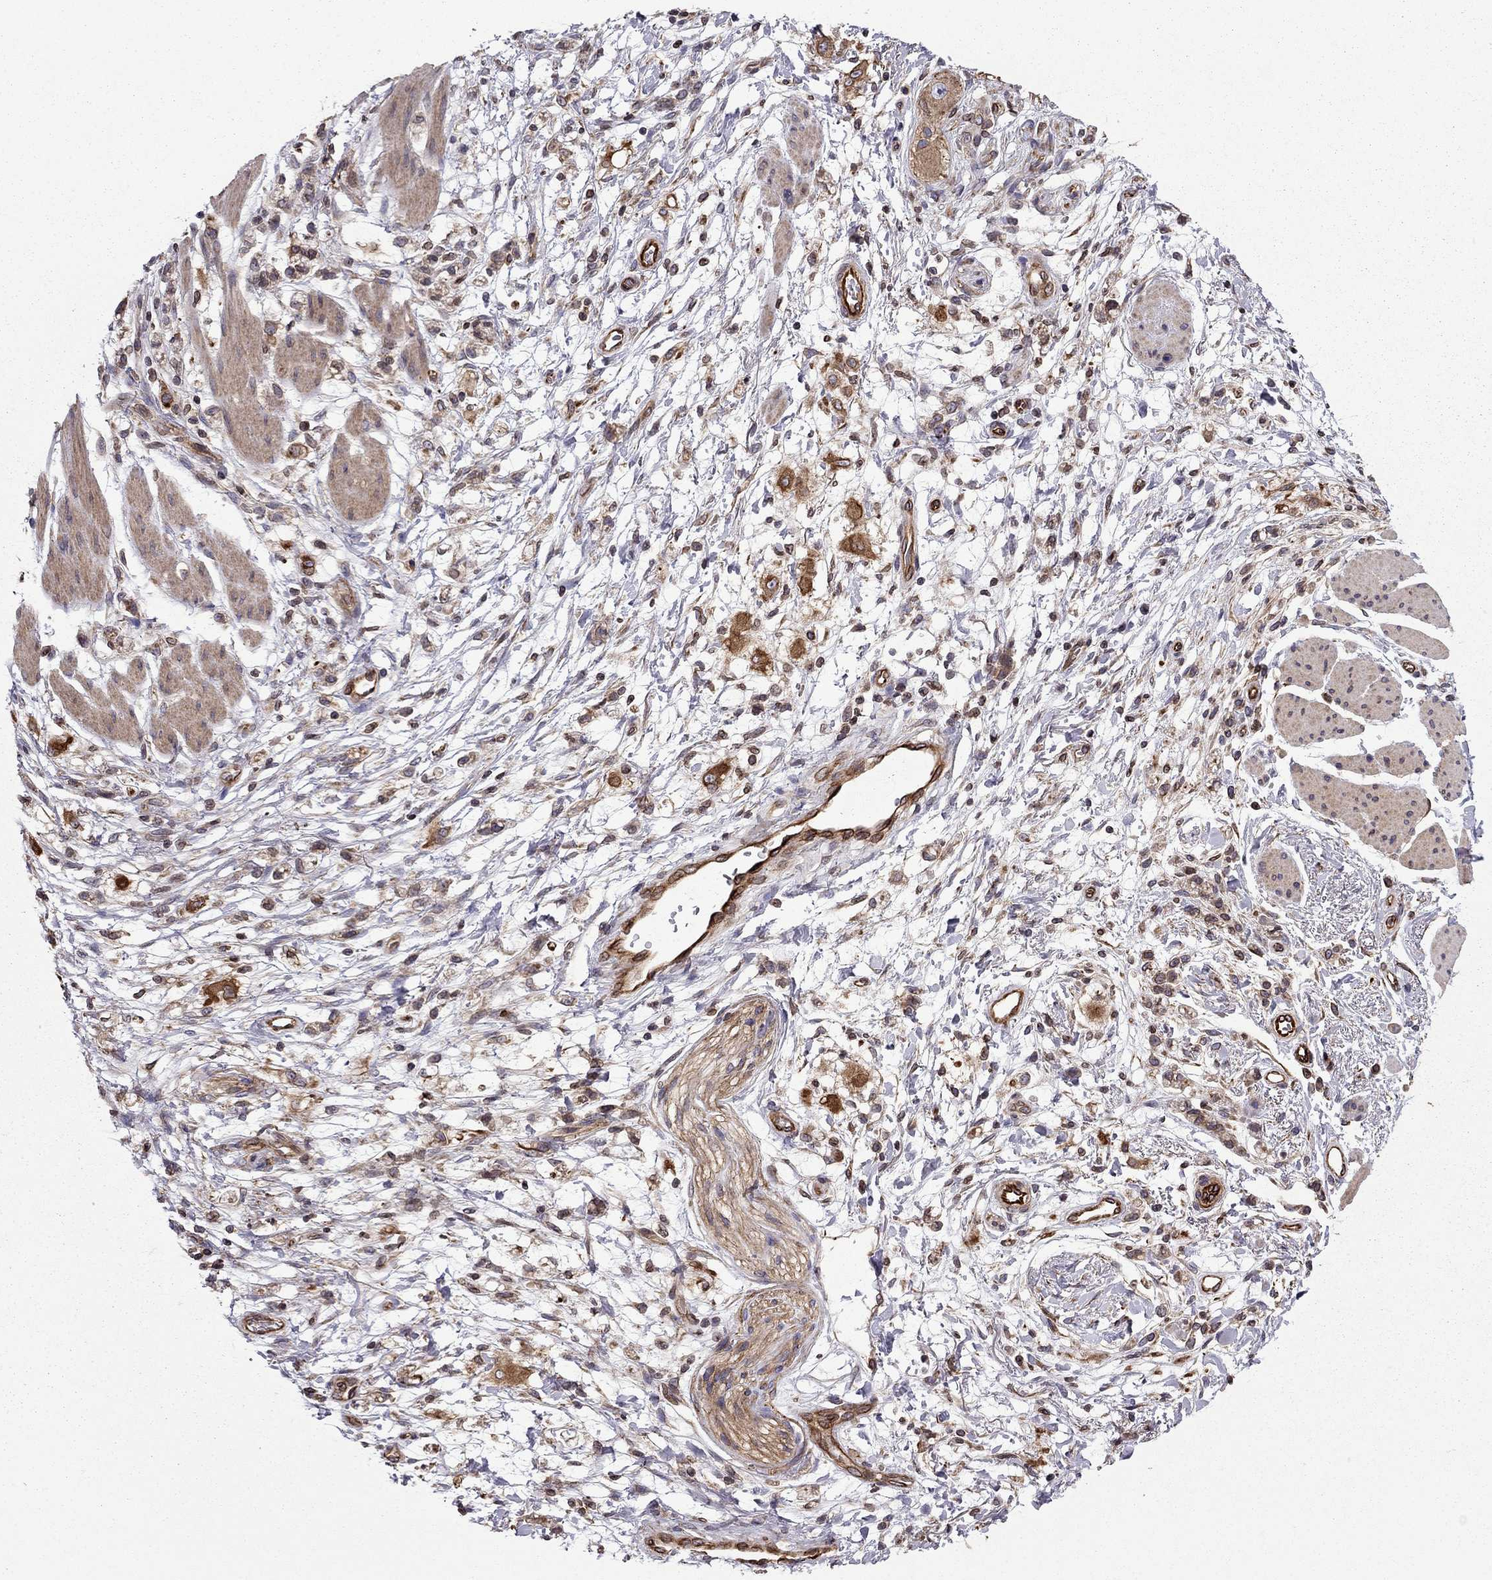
{"staining": {"intensity": "moderate", "quantity": "<25%", "location": "cytoplasmic/membranous"}, "tissue": "stomach cancer", "cell_type": "Tumor cells", "image_type": "cancer", "snomed": [{"axis": "morphology", "description": "Adenocarcinoma, NOS"}, {"axis": "topography", "description": "Stomach"}], "caption": "The image exhibits a brown stain indicating the presence of a protein in the cytoplasmic/membranous of tumor cells in stomach cancer (adenocarcinoma).", "gene": "CDC42BPA", "patient": {"sex": "female", "age": 60}}